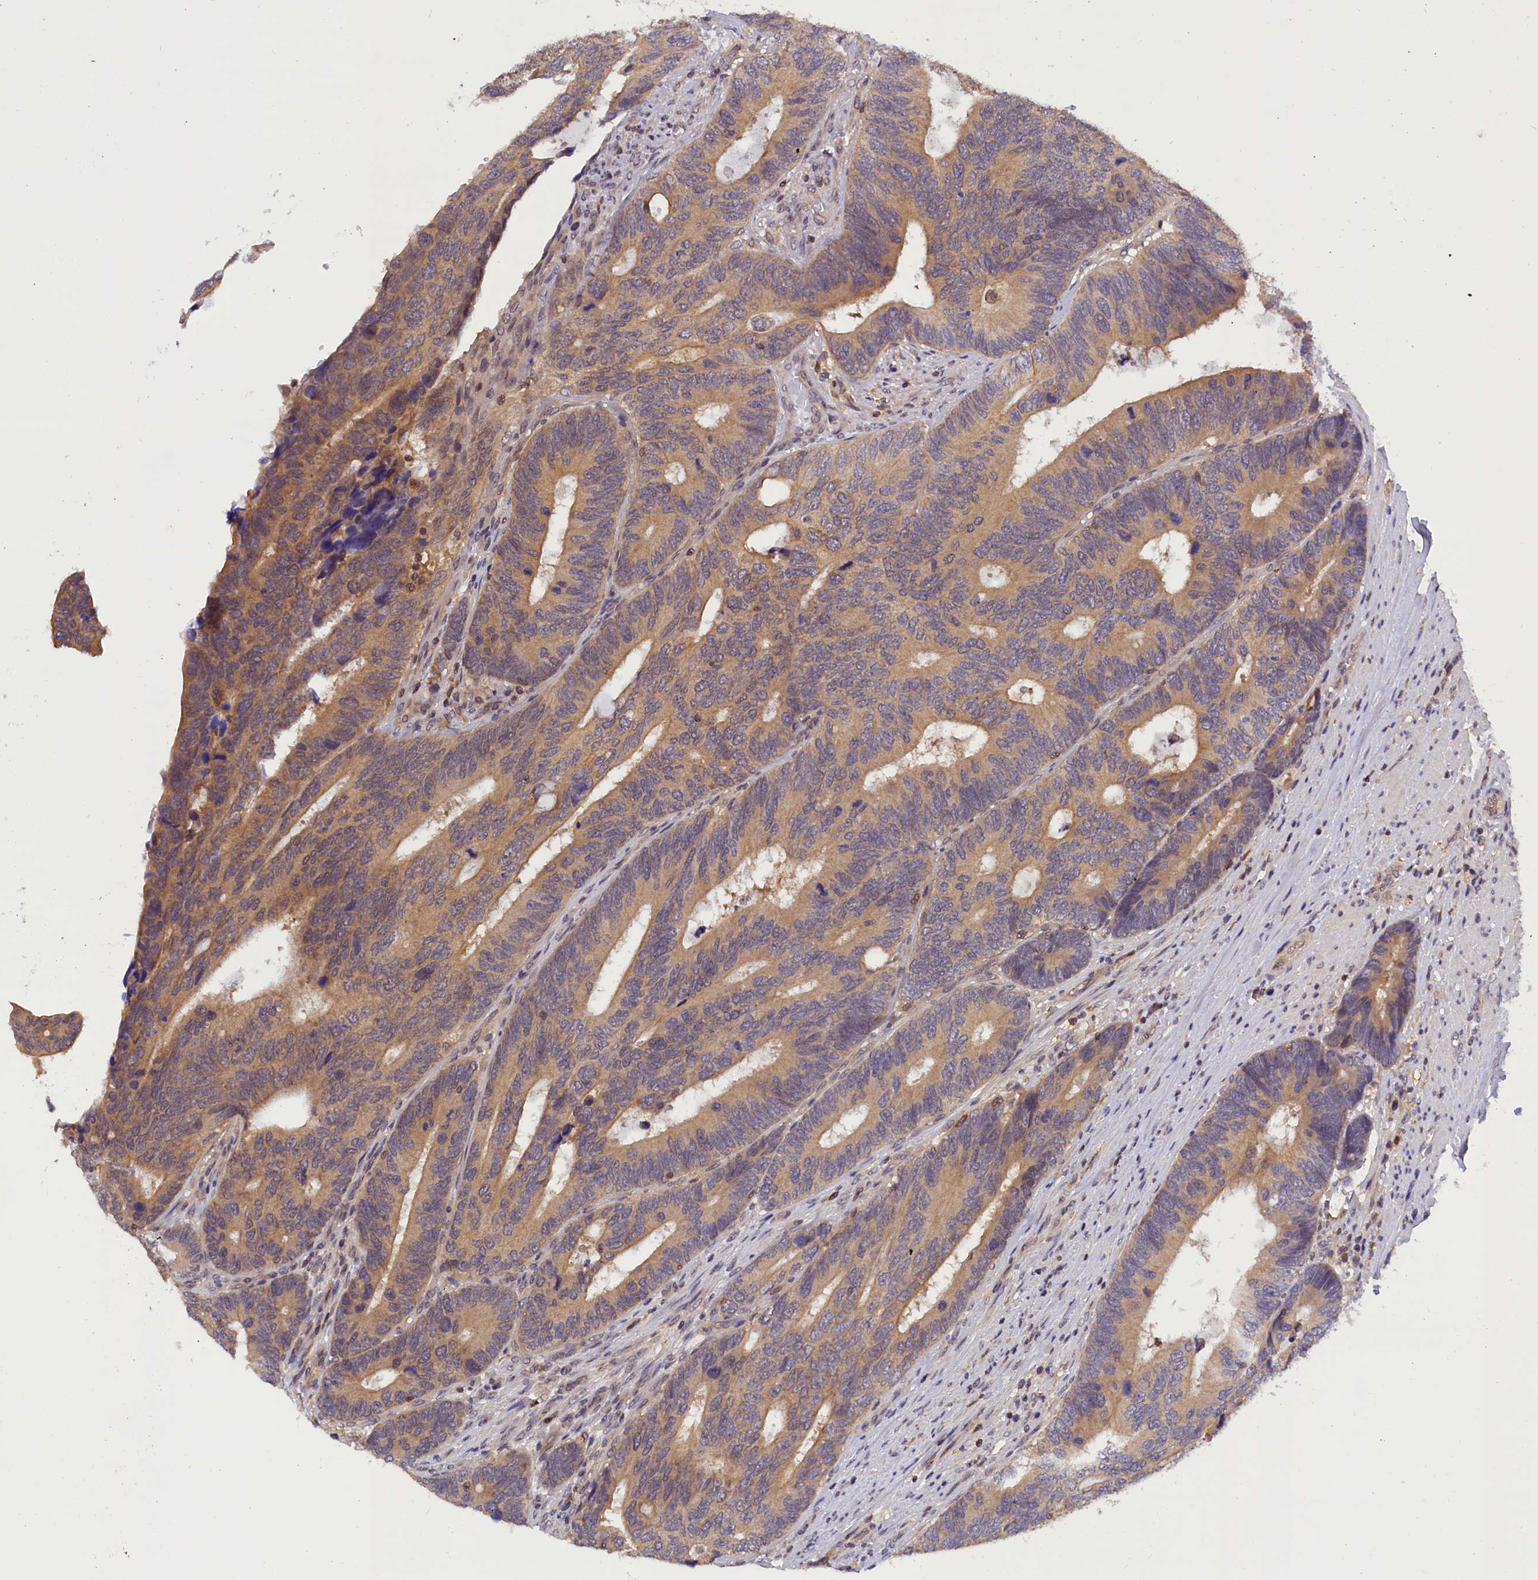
{"staining": {"intensity": "moderate", "quantity": ">75%", "location": "cytoplasmic/membranous"}, "tissue": "colorectal cancer", "cell_type": "Tumor cells", "image_type": "cancer", "snomed": [{"axis": "morphology", "description": "Adenocarcinoma, NOS"}, {"axis": "topography", "description": "Colon"}], "caption": "A photomicrograph of human adenocarcinoma (colorectal) stained for a protein displays moderate cytoplasmic/membranous brown staining in tumor cells.", "gene": "TBCB", "patient": {"sex": "male", "age": 87}}